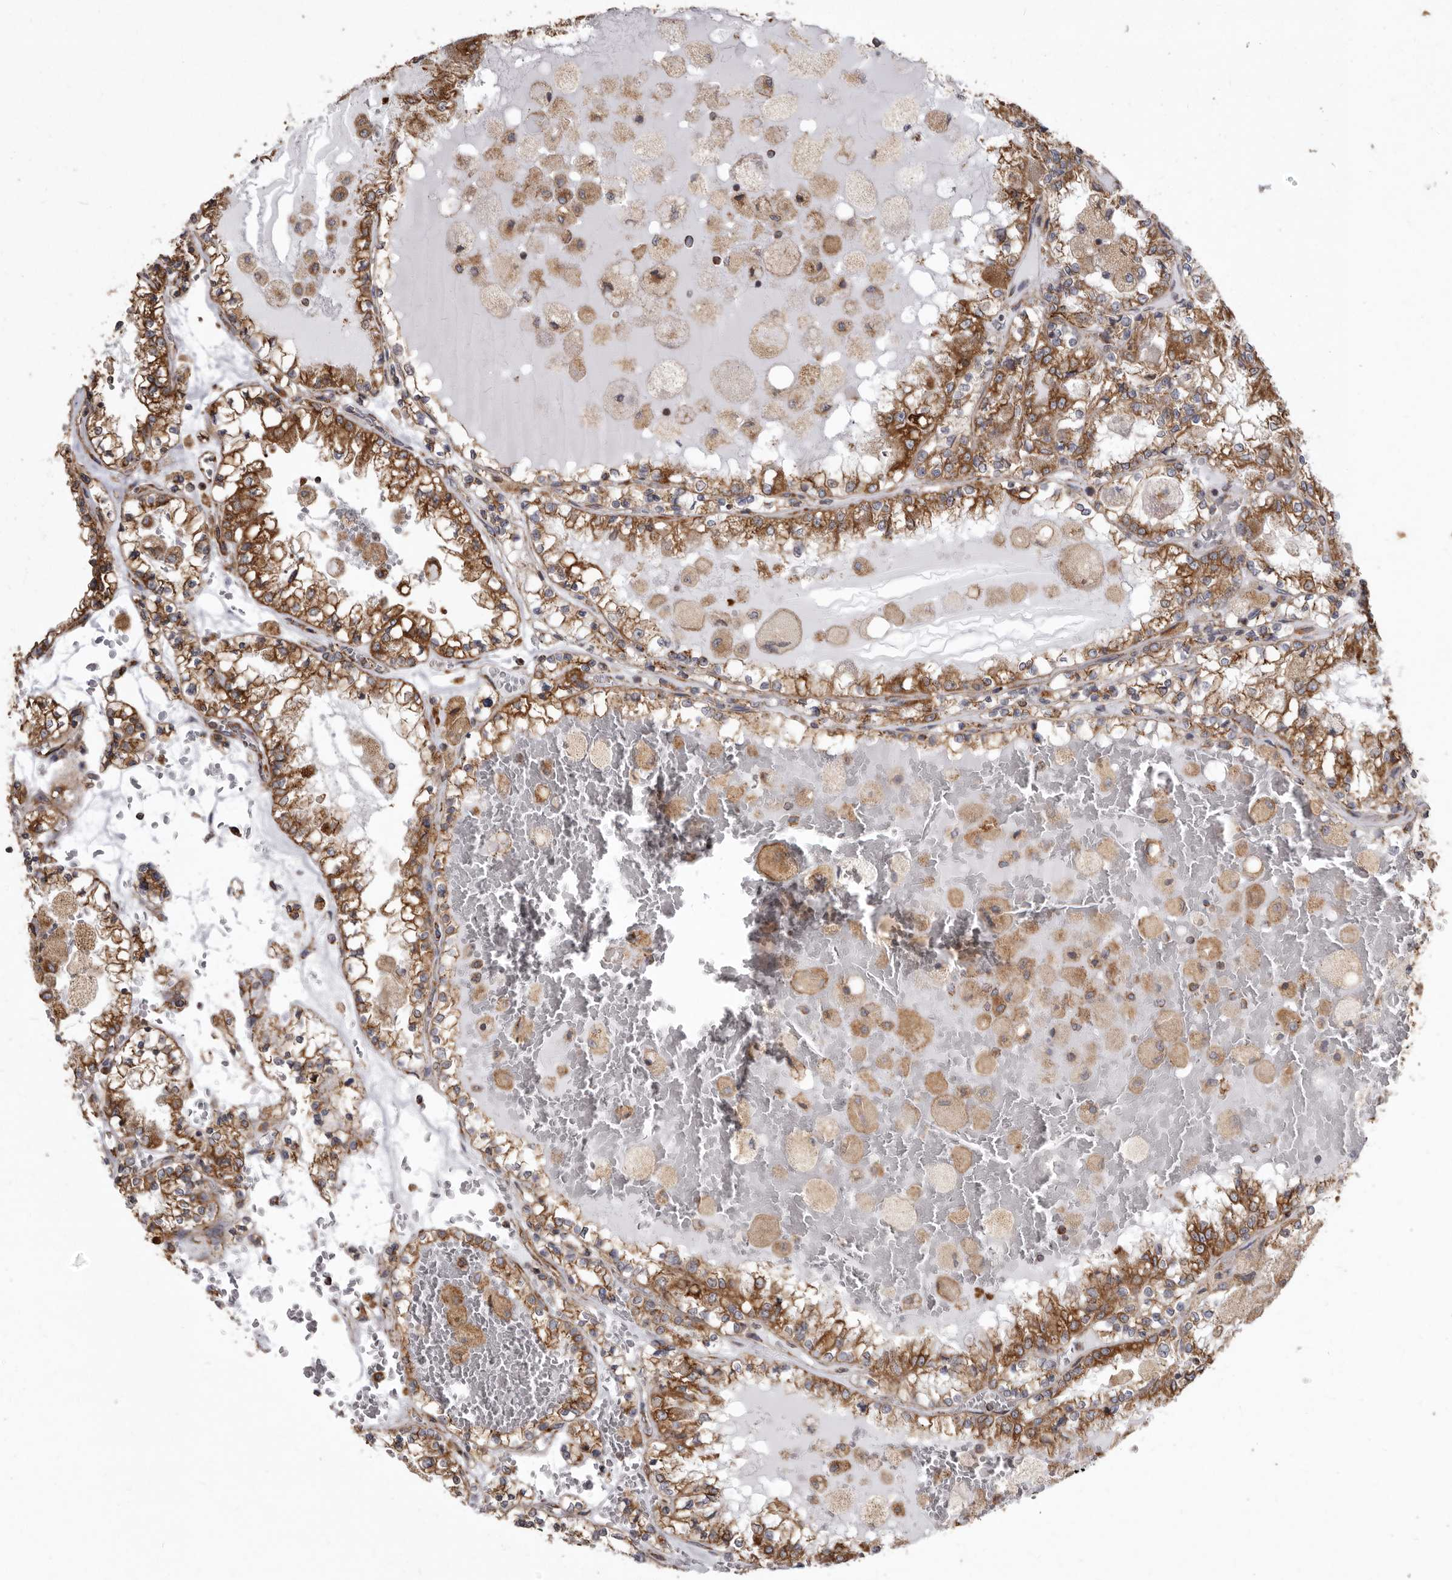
{"staining": {"intensity": "strong", "quantity": ">75%", "location": "cytoplasmic/membranous"}, "tissue": "renal cancer", "cell_type": "Tumor cells", "image_type": "cancer", "snomed": [{"axis": "morphology", "description": "Adenocarcinoma, NOS"}, {"axis": "topography", "description": "Kidney"}], "caption": "Immunohistochemistry (IHC) micrograph of neoplastic tissue: human renal cancer (adenocarcinoma) stained using immunohistochemistry (IHC) shows high levels of strong protein expression localized specifically in the cytoplasmic/membranous of tumor cells, appearing as a cytoplasmic/membranous brown color.", "gene": "CDK5RAP3", "patient": {"sex": "female", "age": 56}}